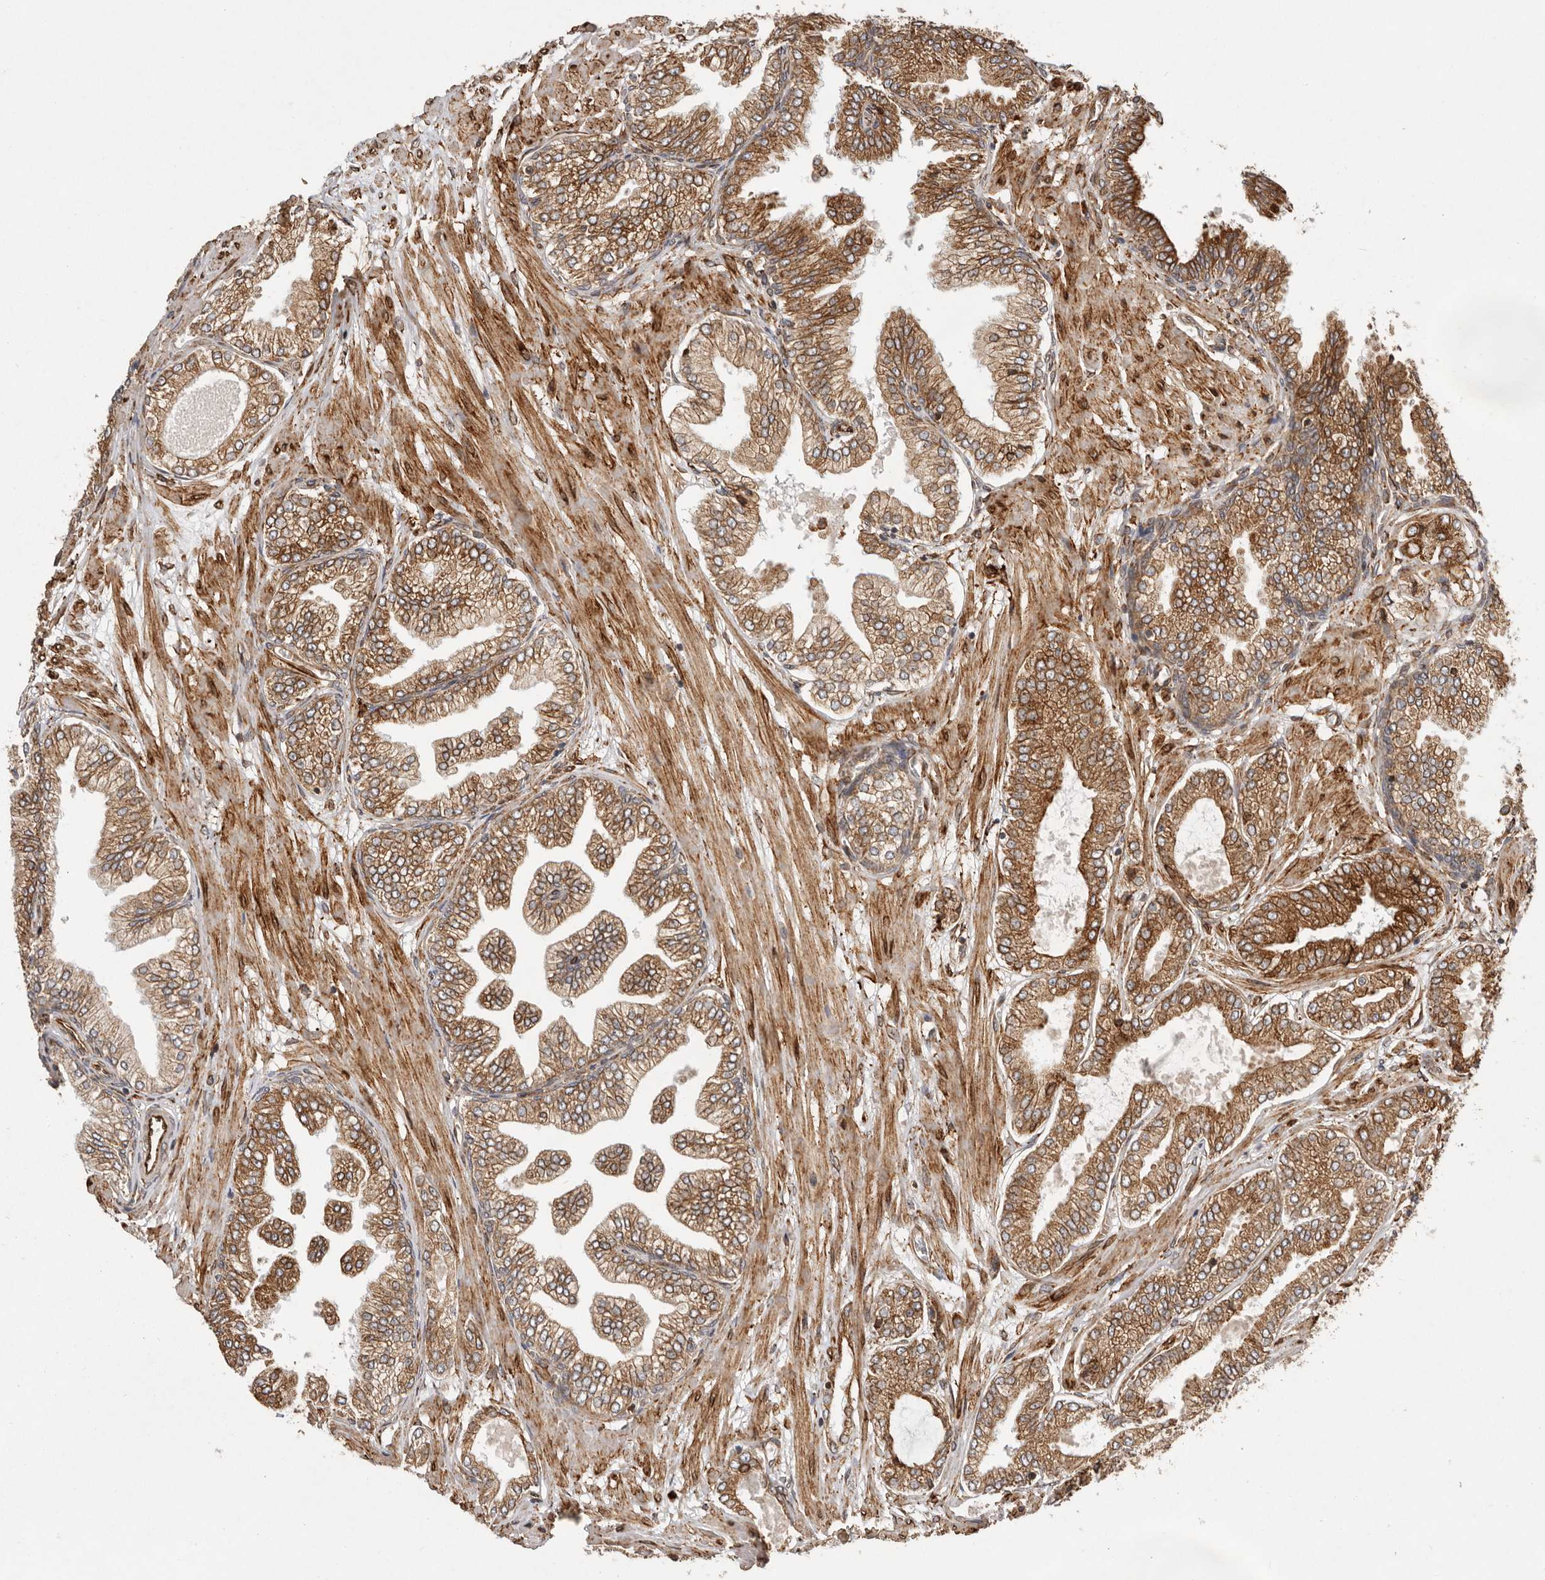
{"staining": {"intensity": "moderate", "quantity": ">75%", "location": "cytoplasmic/membranous"}, "tissue": "prostate cancer", "cell_type": "Tumor cells", "image_type": "cancer", "snomed": [{"axis": "morphology", "description": "Adenocarcinoma, Low grade"}, {"axis": "topography", "description": "Prostate"}], "caption": "Immunohistochemistry (DAB) staining of adenocarcinoma (low-grade) (prostate) displays moderate cytoplasmic/membranous protein positivity in about >75% of tumor cells.", "gene": "WDTC1", "patient": {"sex": "male", "age": 63}}